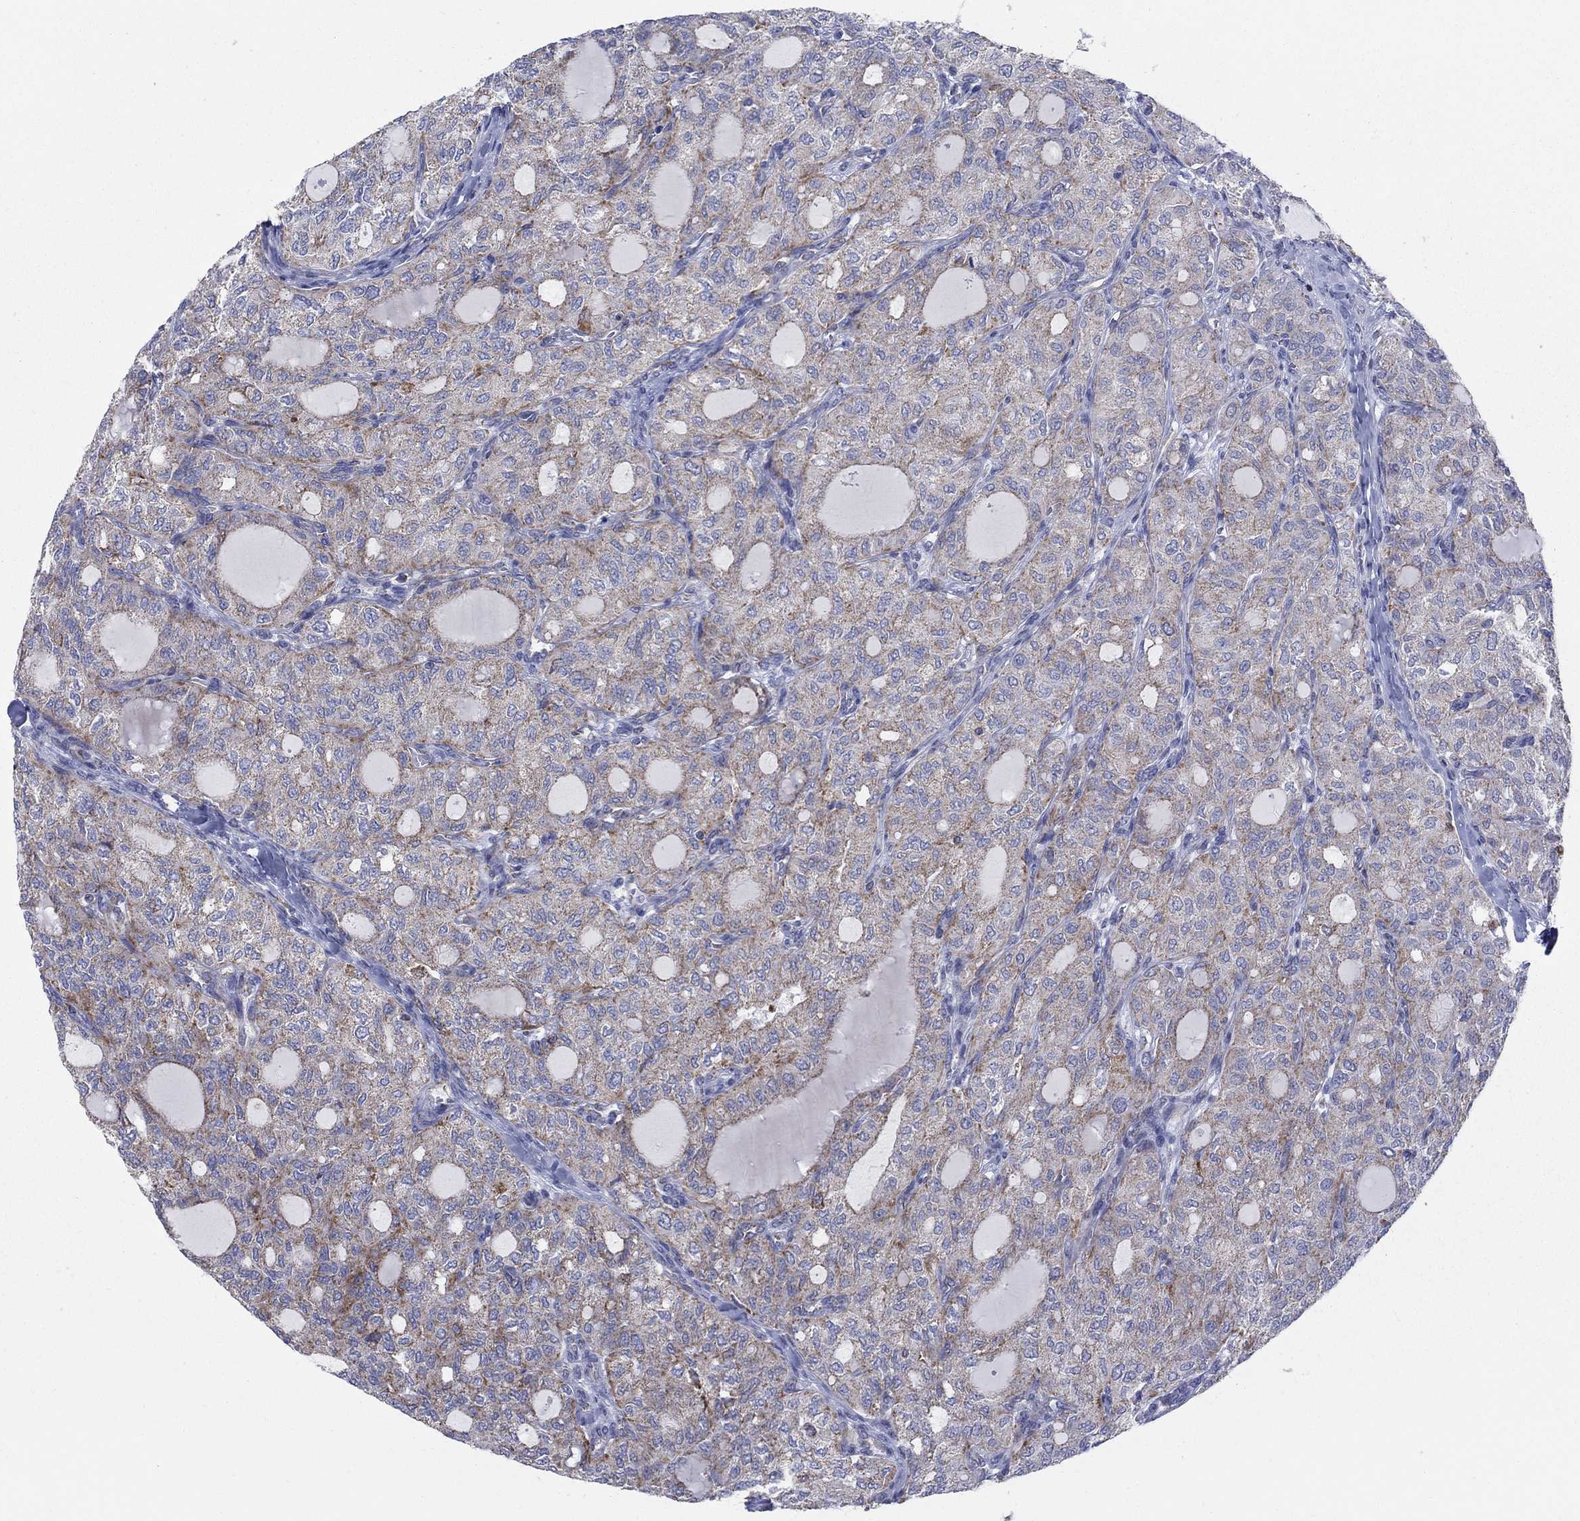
{"staining": {"intensity": "strong", "quantity": "<25%", "location": "cytoplasmic/membranous"}, "tissue": "thyroid cancer", "cell_type": "Tumor cells", "image_type": "cancer", "snomed": [{"axis": "morphology", "description": "Follicular adenoma carcinoma, NOS"}, {"axis": "topography", "description": "Thyroid gland"}], "caption": "Human thyroid cancer (follicular adenoma carcinoma) stained for a protein (brown) shows strong cytoplasmic/membranous positive positivity in approximately <25% of tumor cells.", "gene": "KISS1R", "patient": {"sex": "male", "age": 75}}